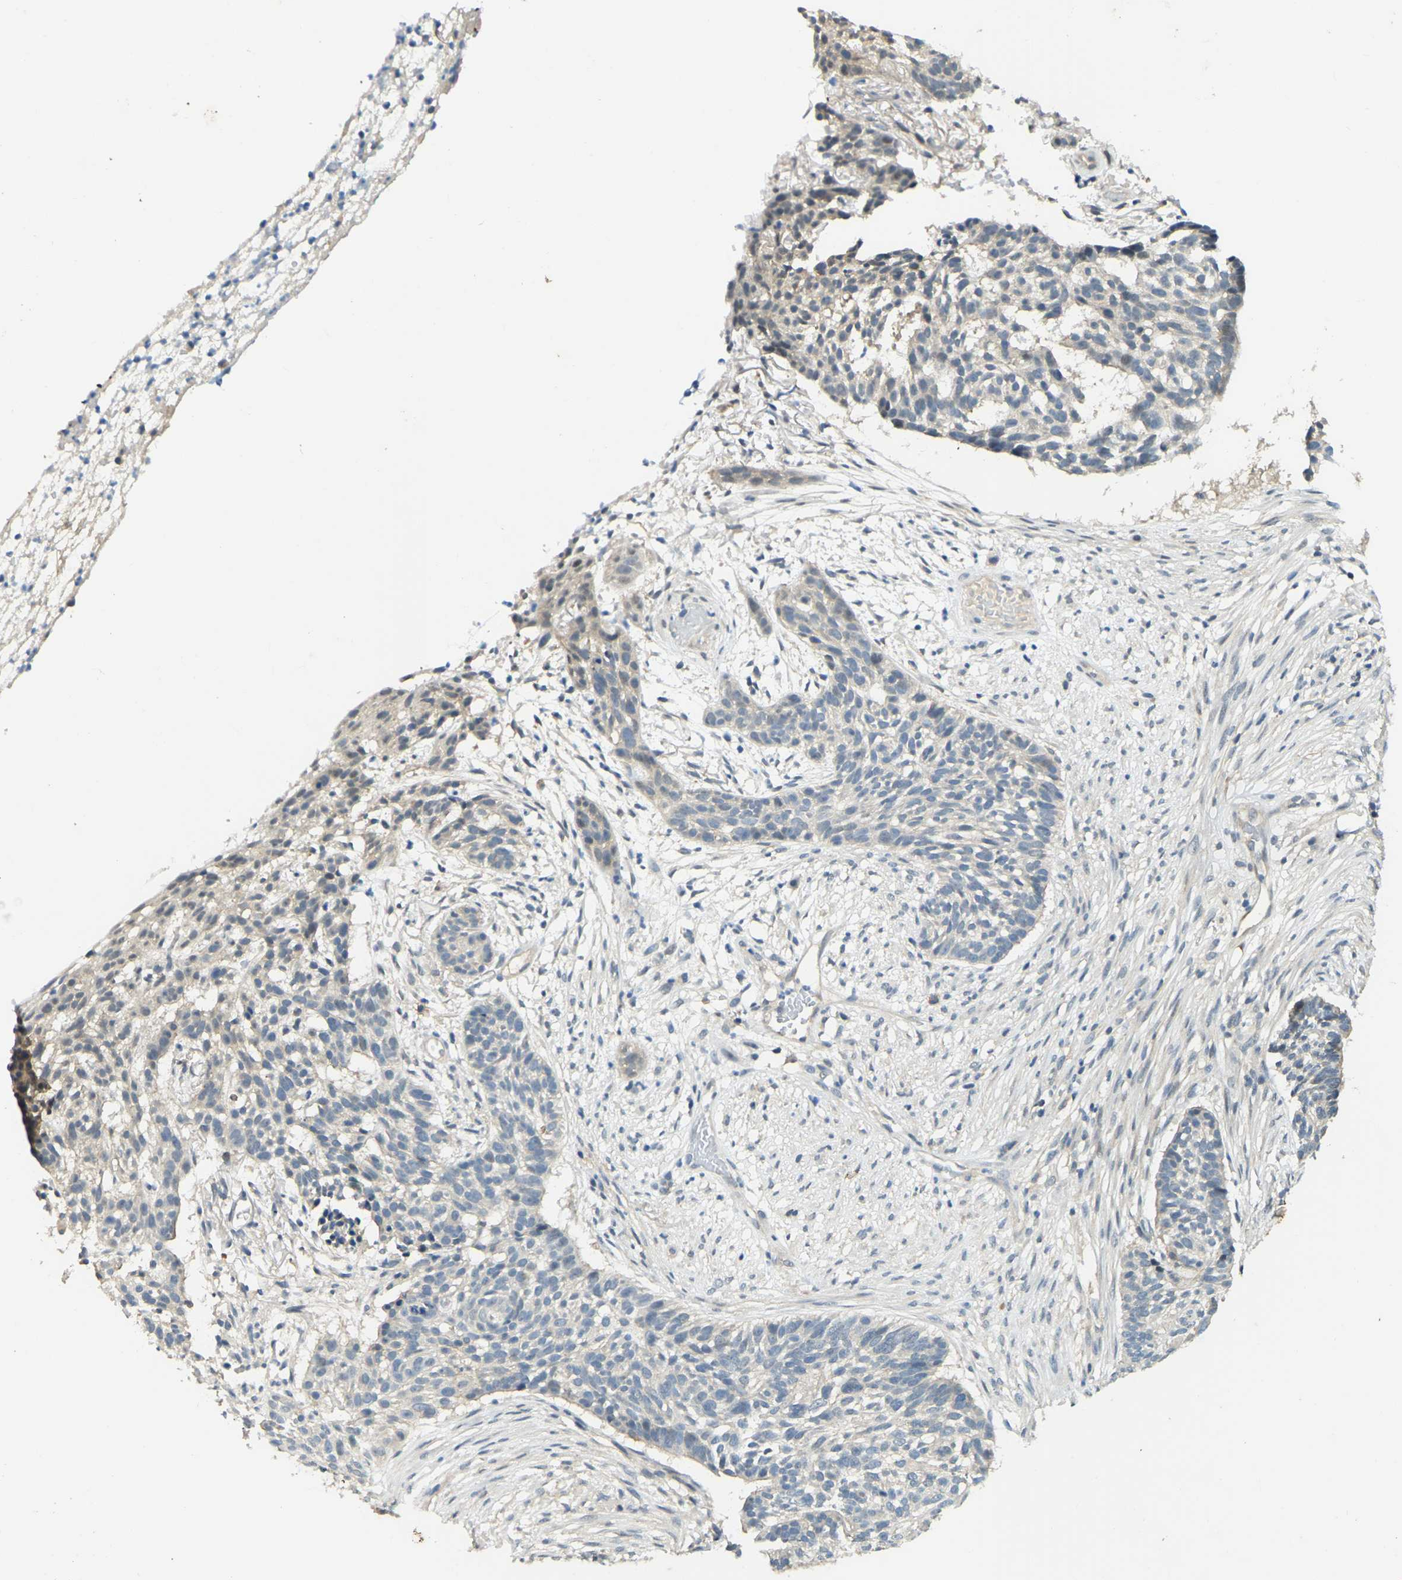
{"staining": {"intensity": "negative", "quantity": "none", "location": "none"}, "tissue": "skin cancer", "cell_type": "Tumor cells", "image_type": "cancer", "snomed": [{"axis": "morphology", "description": "Basal cell carcinoma"}, {"axis": "topography", "description": "Skin"}], "caption": "Immunohistochemistry micrograph of neoplastic tissue: skin cancer stained with DAB (3,3'-diaminobenzidine) displays no significant protein positivity in tumor cells.", "gene": "AHNAK", "patient": {"sex": "male", "age": 85}}